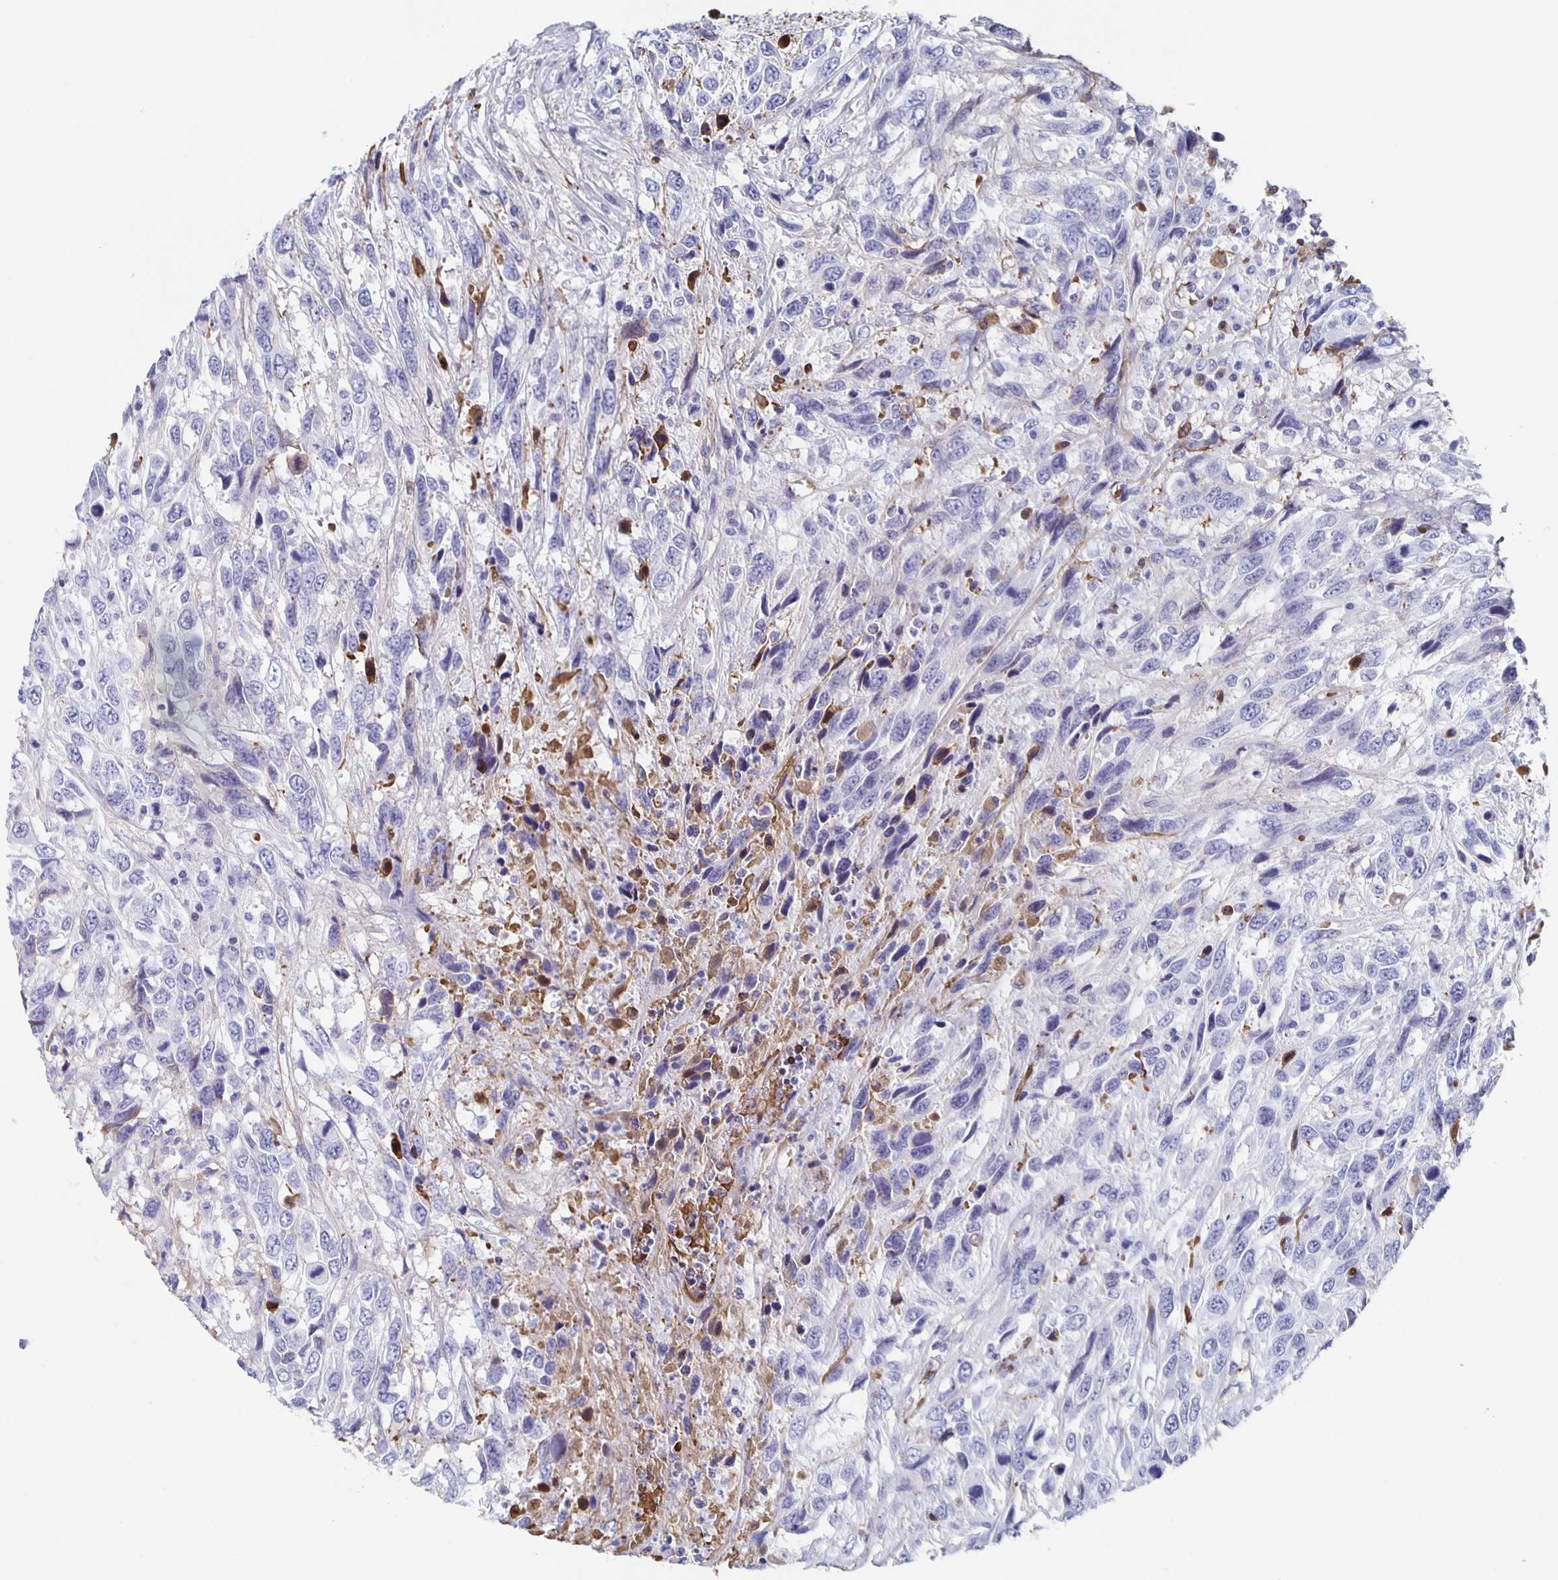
{"staining": {"intensity": "negative", "quantity": "none", "location": "none"}, "tissue": "urothelial cancer", "cell_type": "Tumor cells", "image_type": "cancer", "snomed": [{"axis": "morphology", "description": "Urothelial carcinoma, High grade"}, {"axis": "topography", "description": "Urinary bladder"}], "caption": "High power microscopy micrograph of an immunohistochemistry (IHC) histopathology image of high-grade urothelial carcinoma, revealing no significant positivity in tumor cells.", "gene": "FGA", "patient": {"sex": "female", "age": 70}}